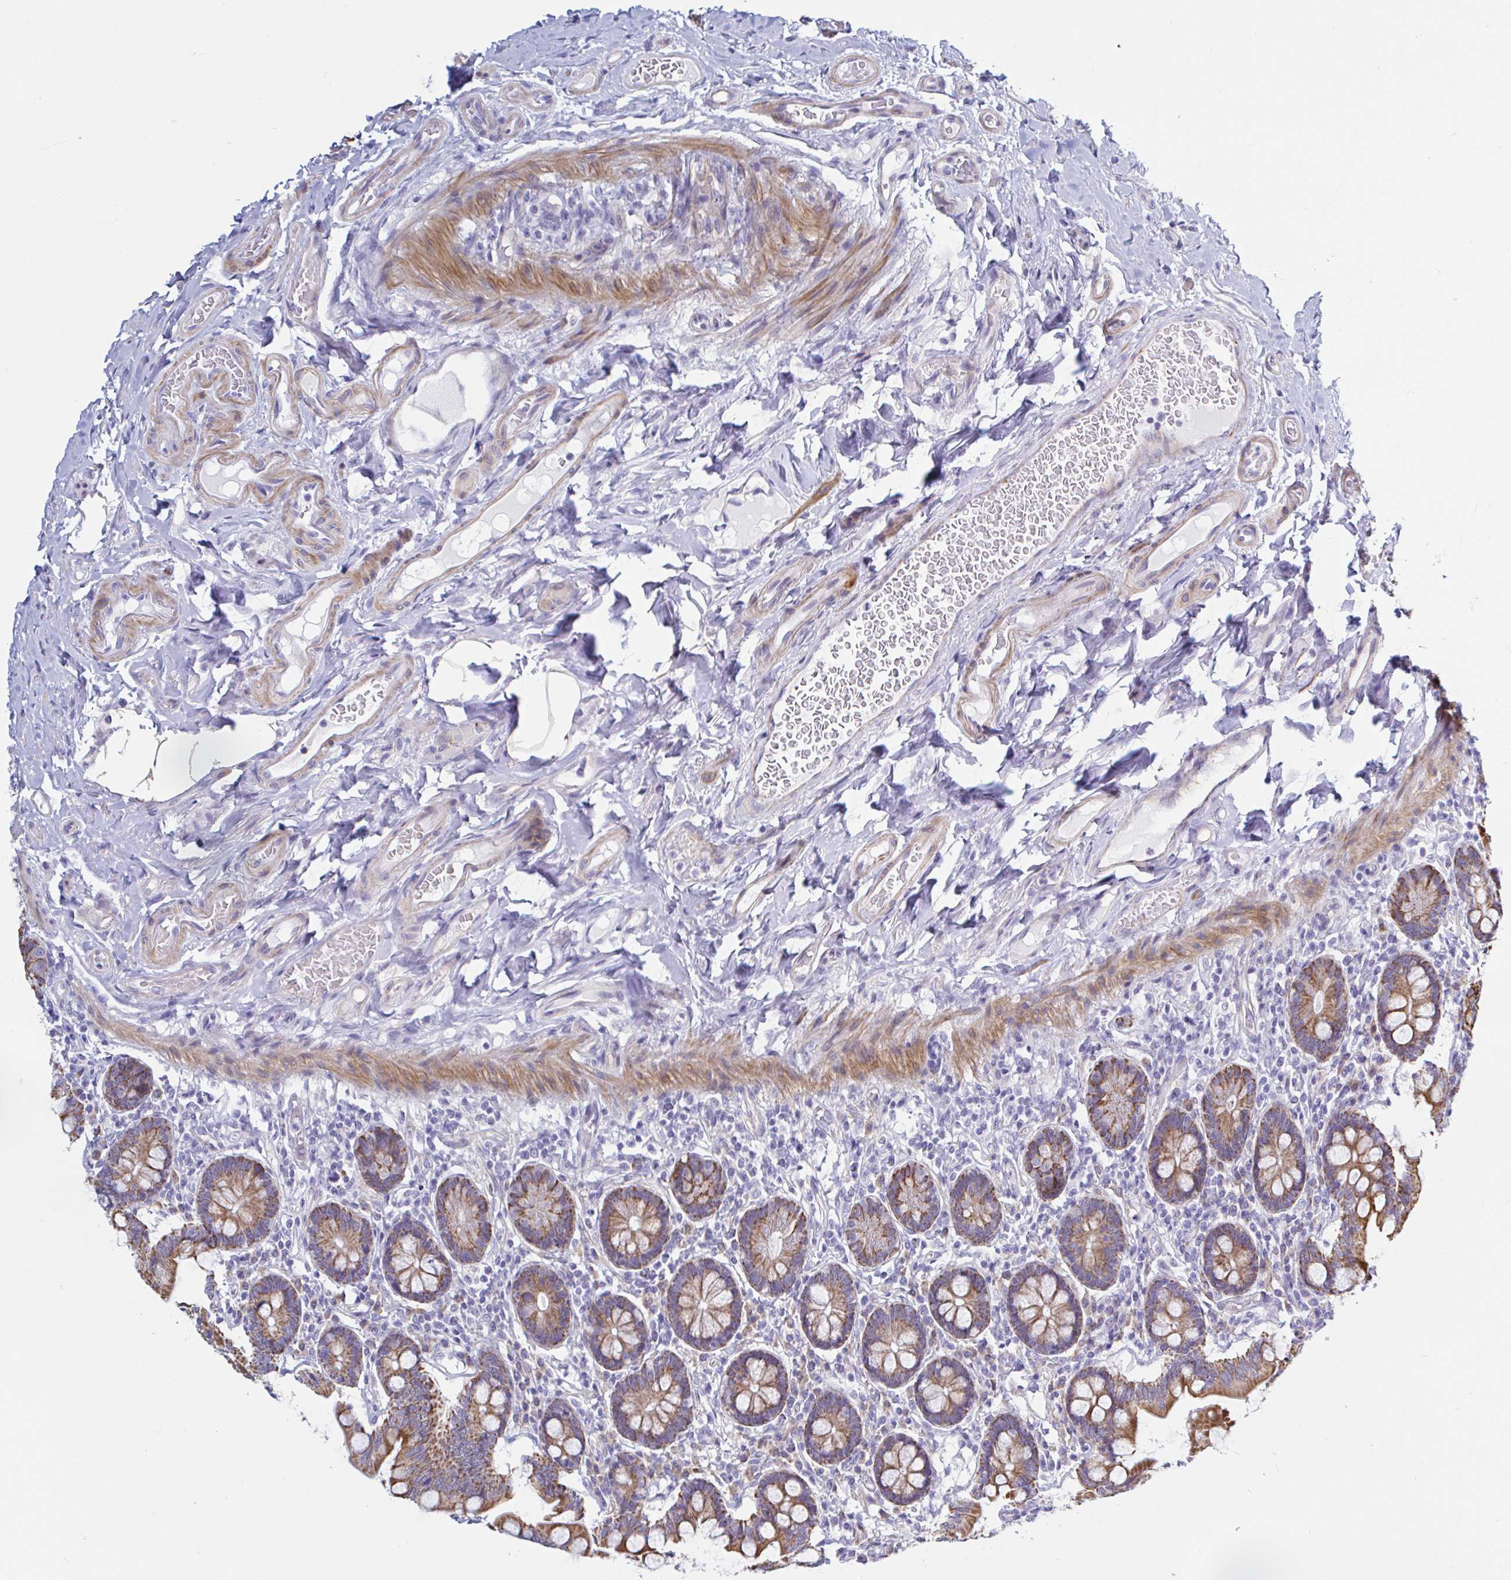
{"staining": {"intensity": "strong", "quantity": ">75%", "location": "cytoplasmic/membranous"}, "tissue": "small intestine", "cell_type": "Glandular cells", "image_type": "normal", "snomed": [{"axis": "morphology", "description": "Normal tissue, NOS"}, {"axis": "topography", "description": "Small intestine"}], "caption": "Approximately >75% of glandular cells in normal human small intestine display strong cytoplasmic/membranous protein expression as visualized by brown immunohistochemical staining.", "gene": "ENSG00000271254", "patient": {"sex": "female", "age": 64}}